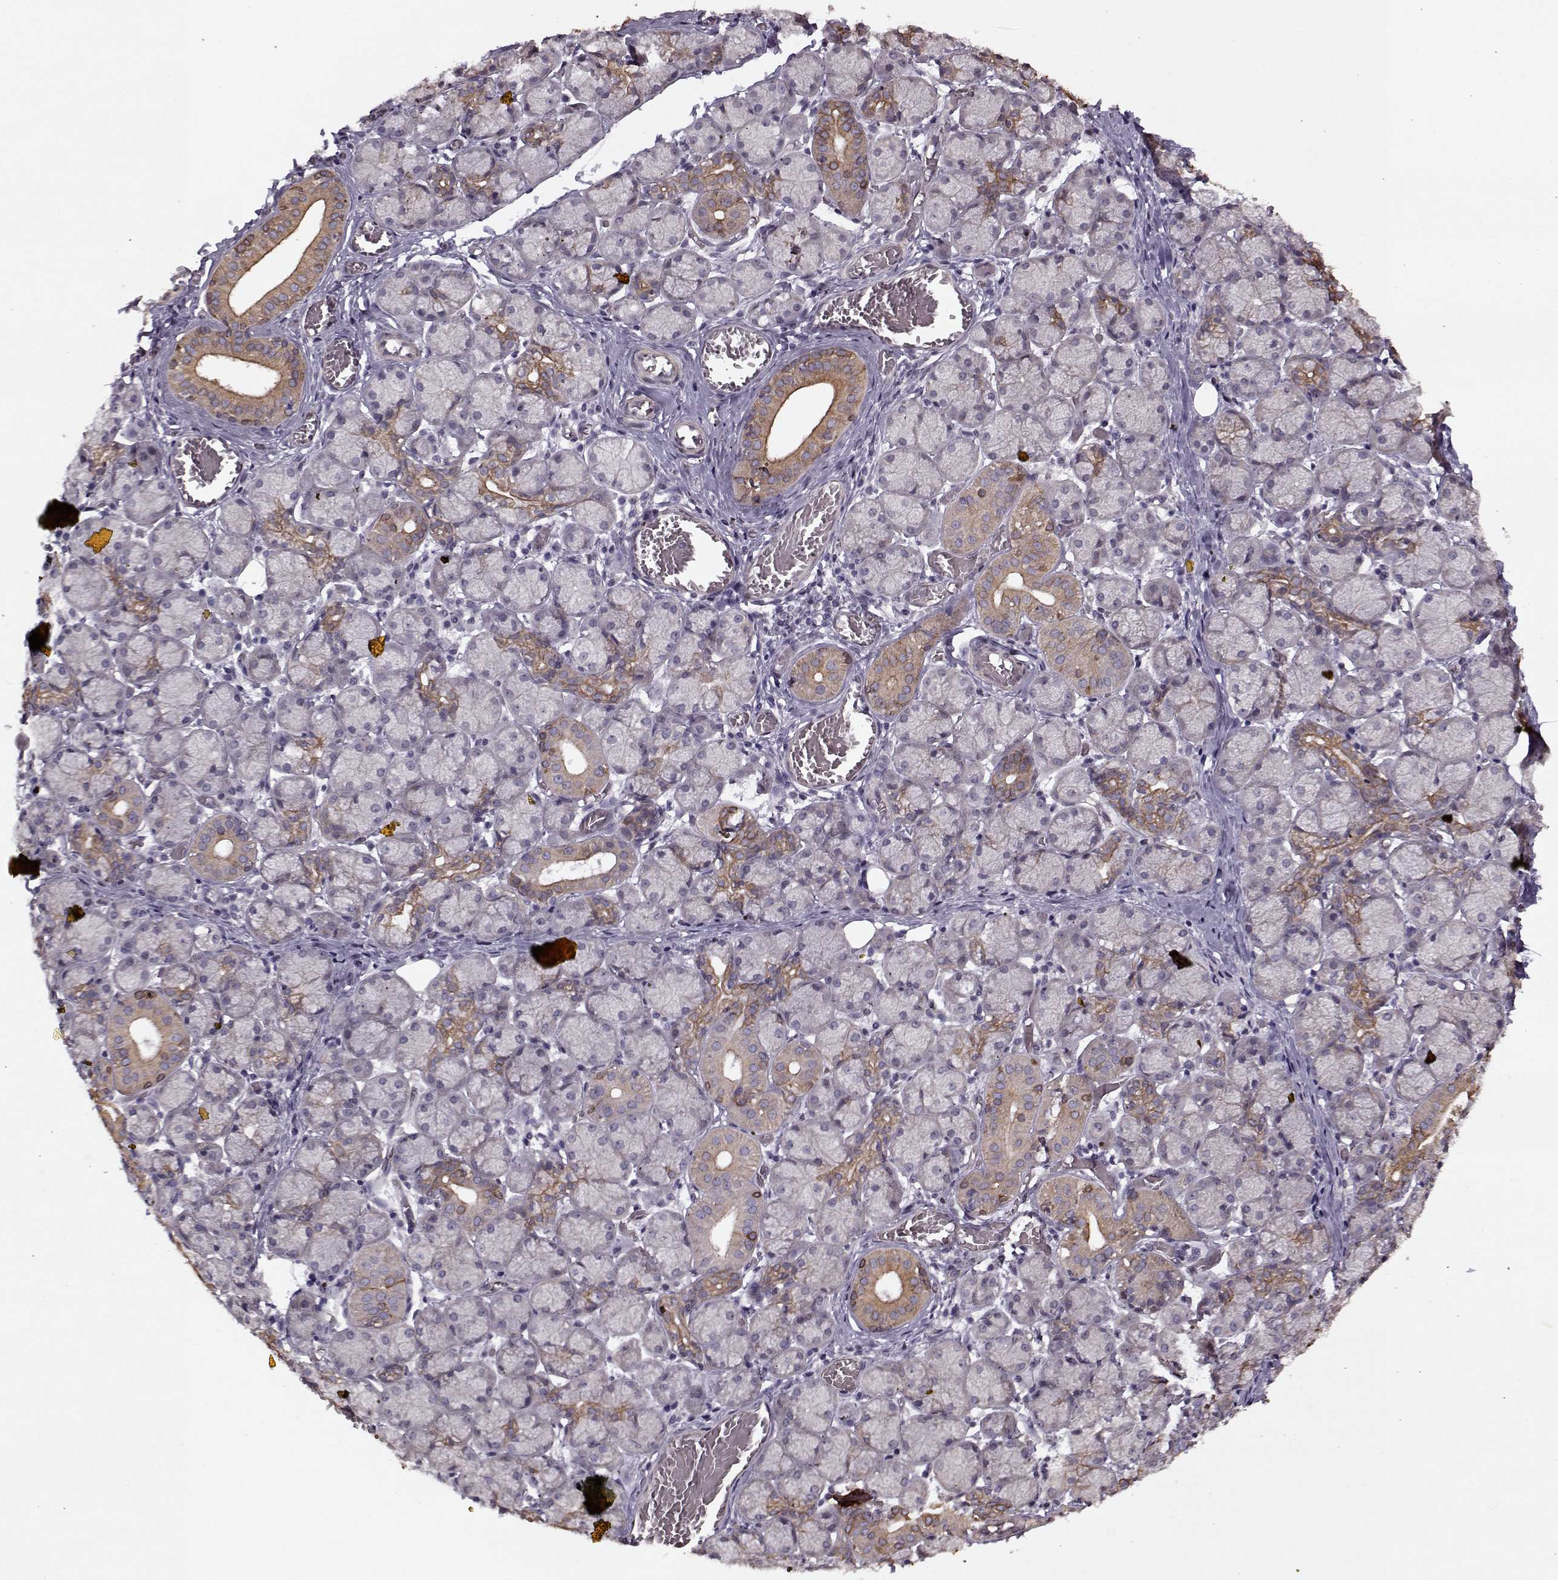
{"staining": {"intensity": "strong", "quantity": "<25%", "location": "cytoplasmic/membranous"}, "tissue": "salivary gland", "cell_type": "Glandular cells", "image_type": "normal", "snomed": [{"axis": "morphology", "description": "Normal tissue, NOS"}, {"axis": "topography", "description": "Salivary gland"}, {"axis": "topography", "description": "Peripheral nerve tissue"}], "caption": "Immunohistochemistry (DAB) staining of unremarkable human salivary gland shows strong cytoplasmic/membranous protein expression in about <25% of glandular cells.", "gene": "KRT9", "patient": {"sex": "female", "age": 24}}